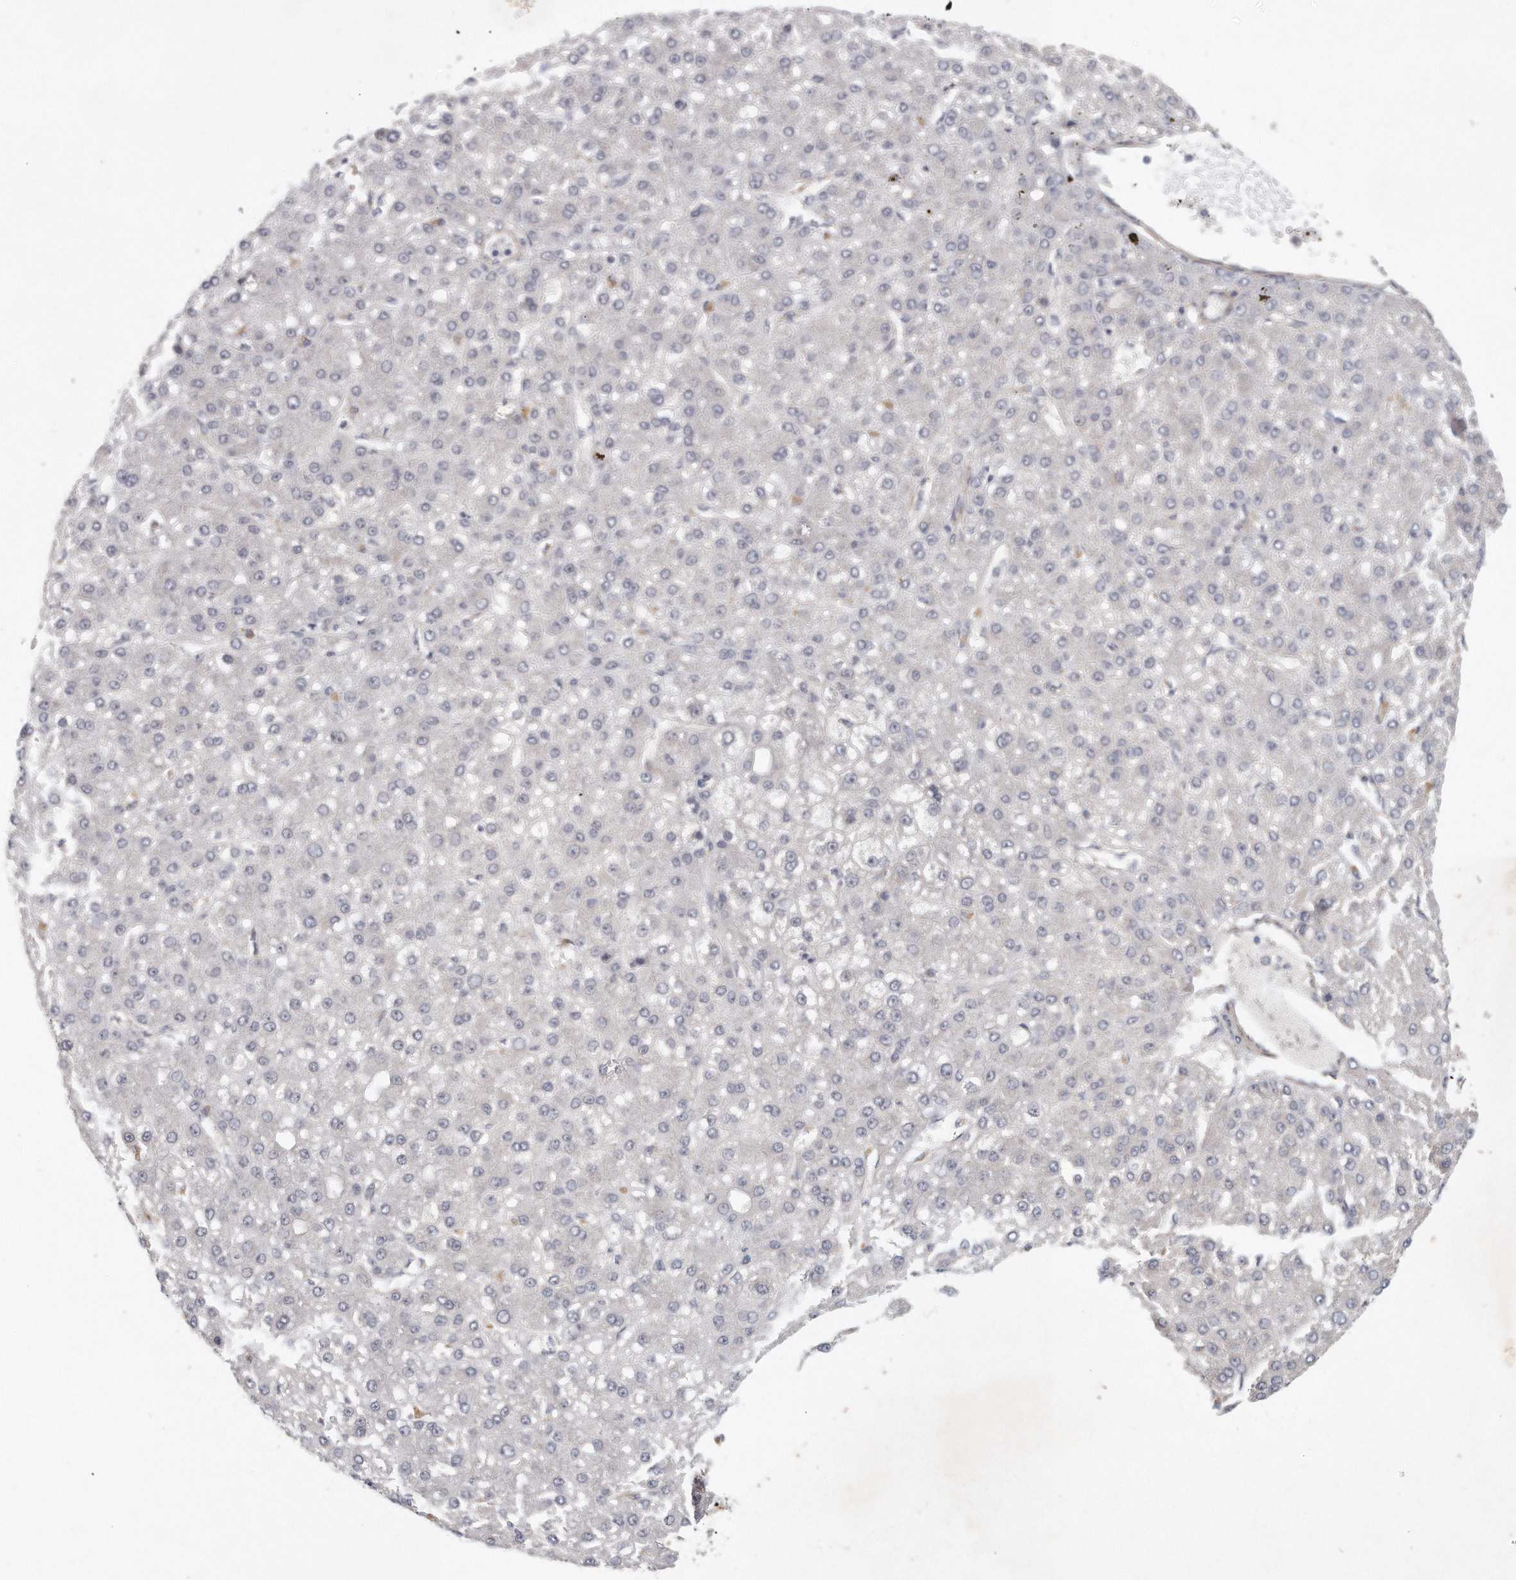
{"staining": {"intensity": "negative", "quantity": "none", "location": "none"}, "tissue": "liver cancer", "cell_type": "Tumor cells", "image_type": "cancer", "snomed": [{"axis": "morphology", "description": "Carcinoma, Hepatocellular, NOS"}, {"axis": "topography", "description": "Liver"}], "caption": "Immunohistochemistry (IHC) of hepatocellular carcinoma (liver) displays no staining in tumor cells.", "gene": "MTERF4", "patient": {"sex": "male", "age": 67}}